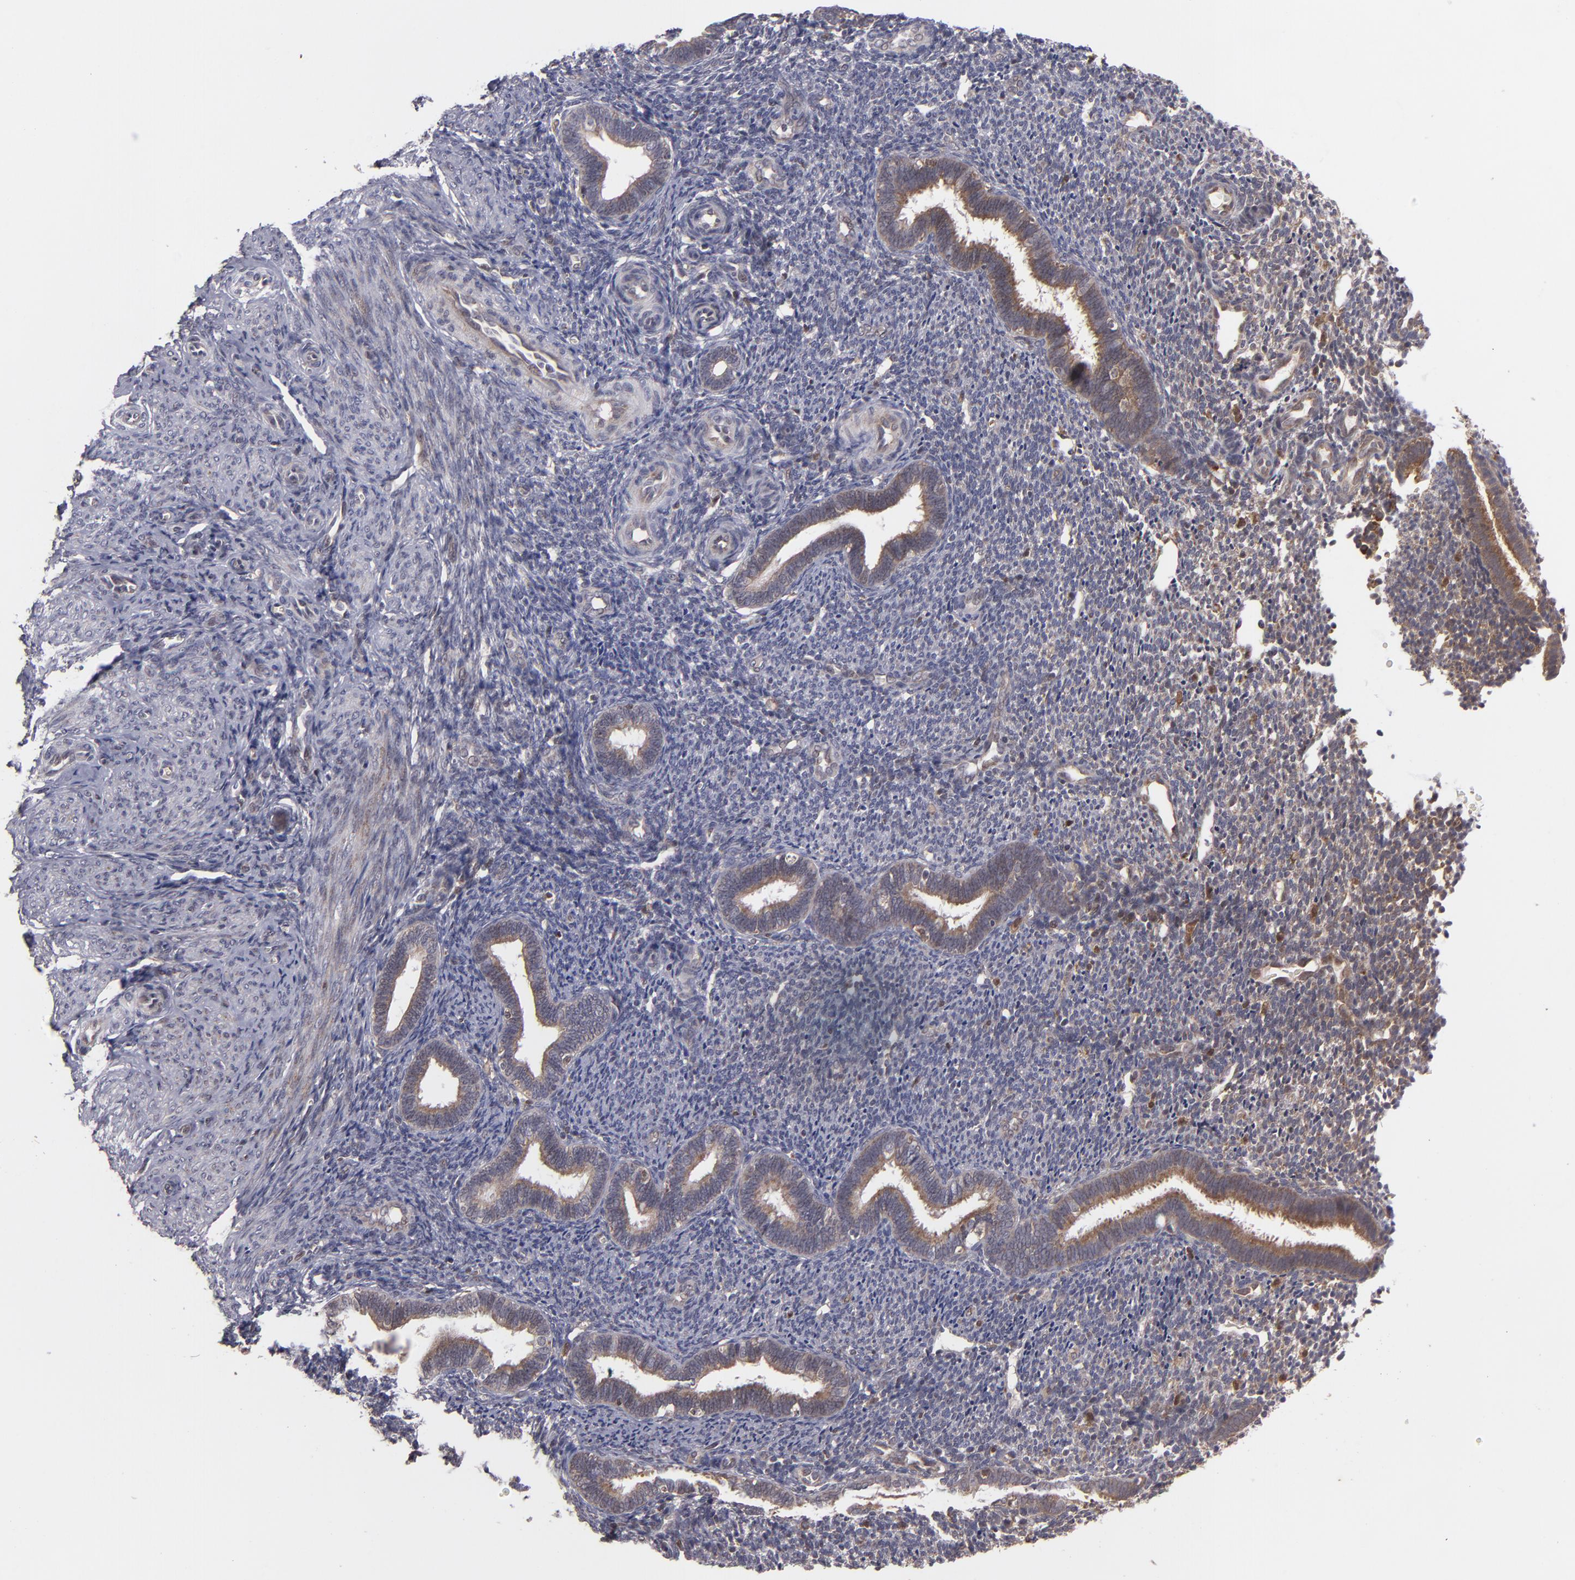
{"staining": {"intensity": "negative", "quantity": "none", "location": "none"}, "tissue": "endometrium", "cell_type": "Cells in endometrial stroma", "image_type": "normal", "snomed": [{"axis": "morphology", "description": "Normal tissue, NOS"}, {"axis": "topography", "description": "Endometrium"}], "caption": "This is an IHC image of unremarkable human endometrium. There is no positivity in cells in endometrial stroma.", "gene": "CASP1", "patient": {"sex": "female", "age": 27}}